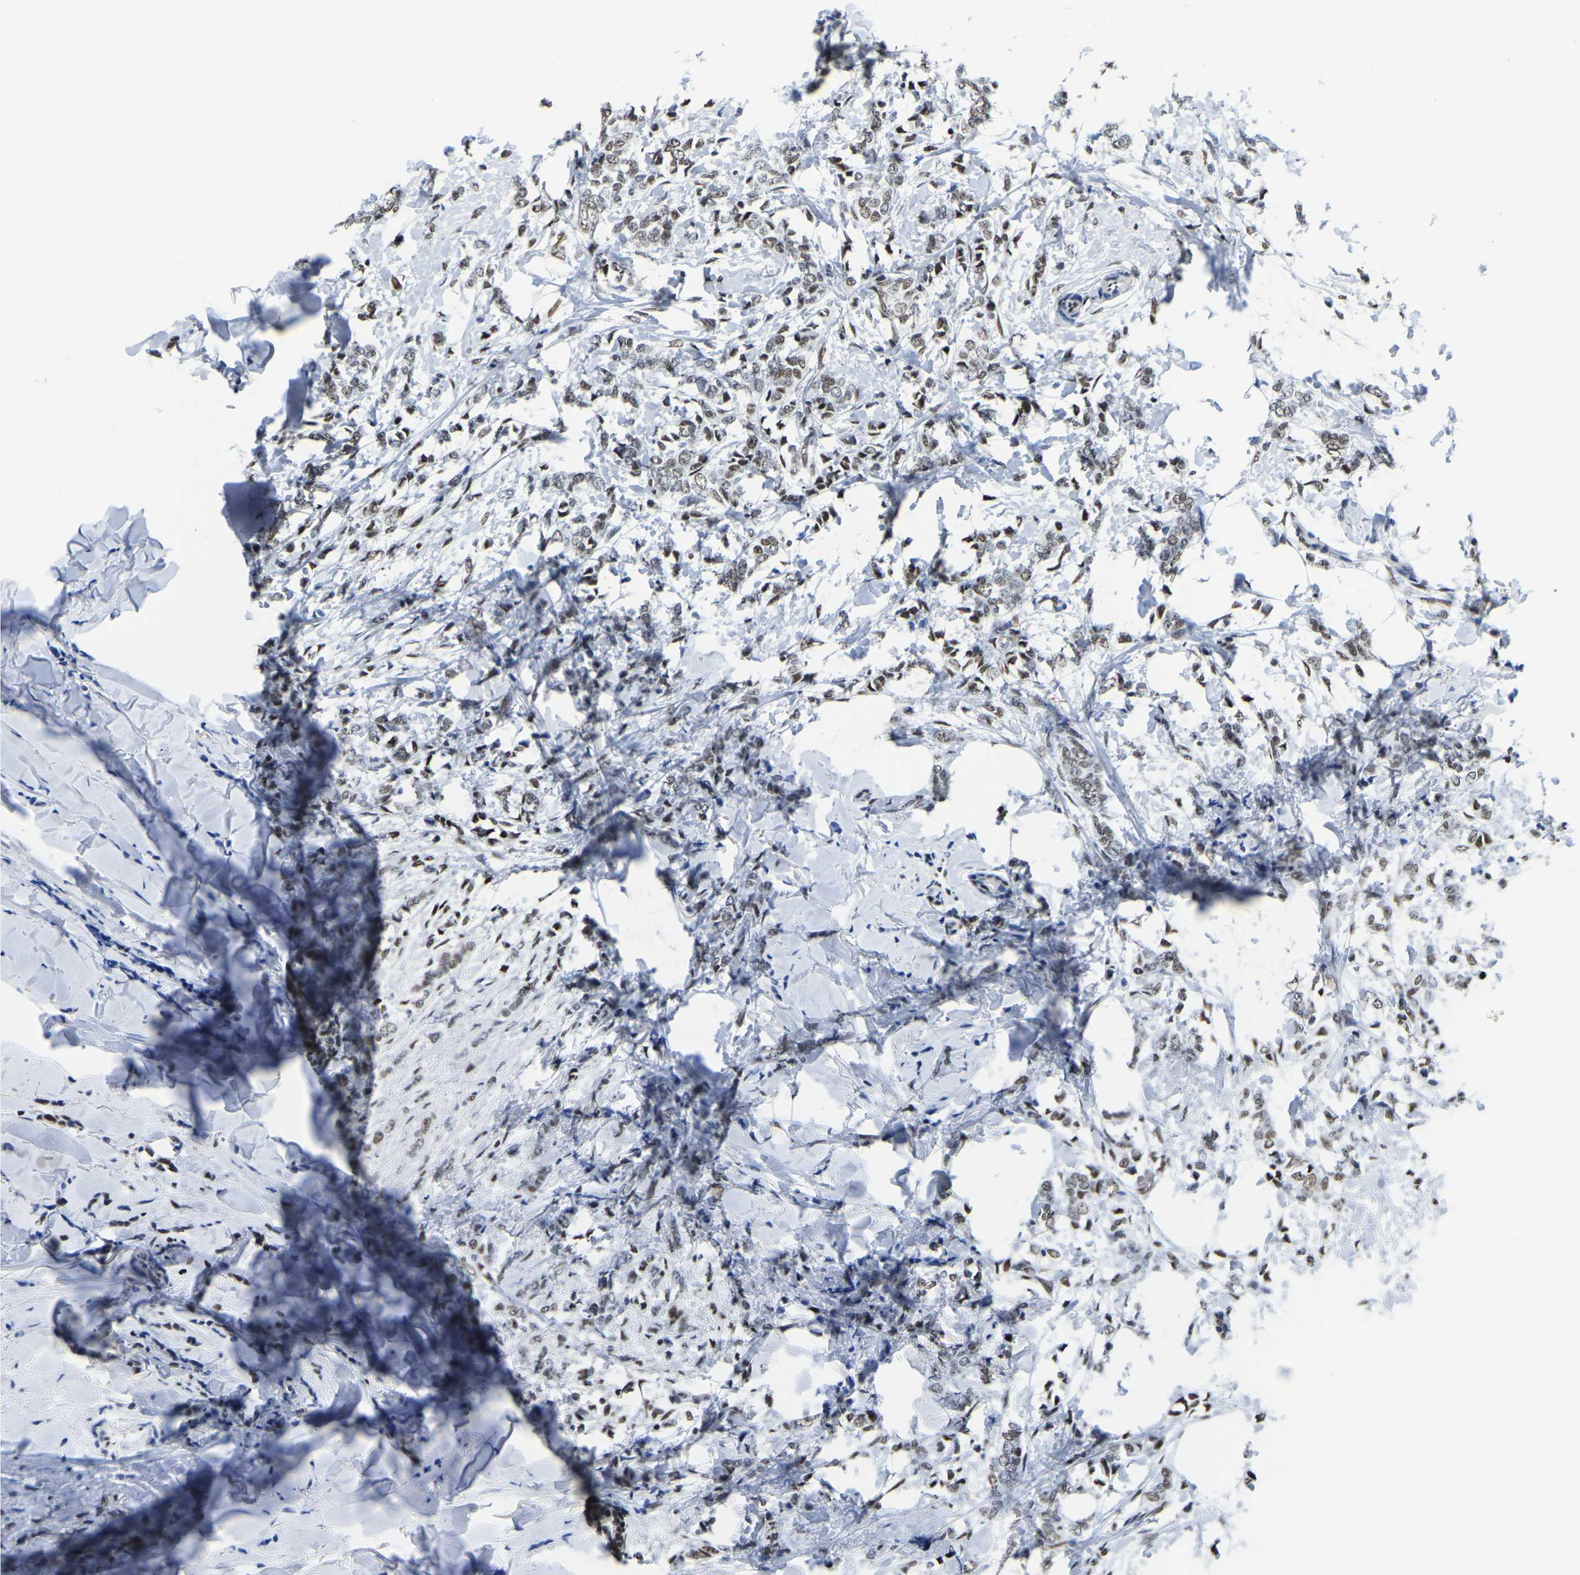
{"staining": {"intensity": "moderate", "quantity": ">75%", "location": "nuclear"}, "tissue": "breast cancer", "cell_type": "Tumor cells", "image_type": "cancer", "snomed": [{"axis": "morphology", "description": "Lobular carcinoma, in situ"}, {"axis": "morphology", "description": "Lobular carcinoma"}, {"axis": "topography", "description": "Breast"}], "caption": "IHC (DAB (3,3'-diaminobenzidine)) staining of breast cancer demonstrates moderate nuclear protein expression in approximately >75% of tumor cells.", "gene": "UBA1", "patient": {"sex": "female", "age": 41}}